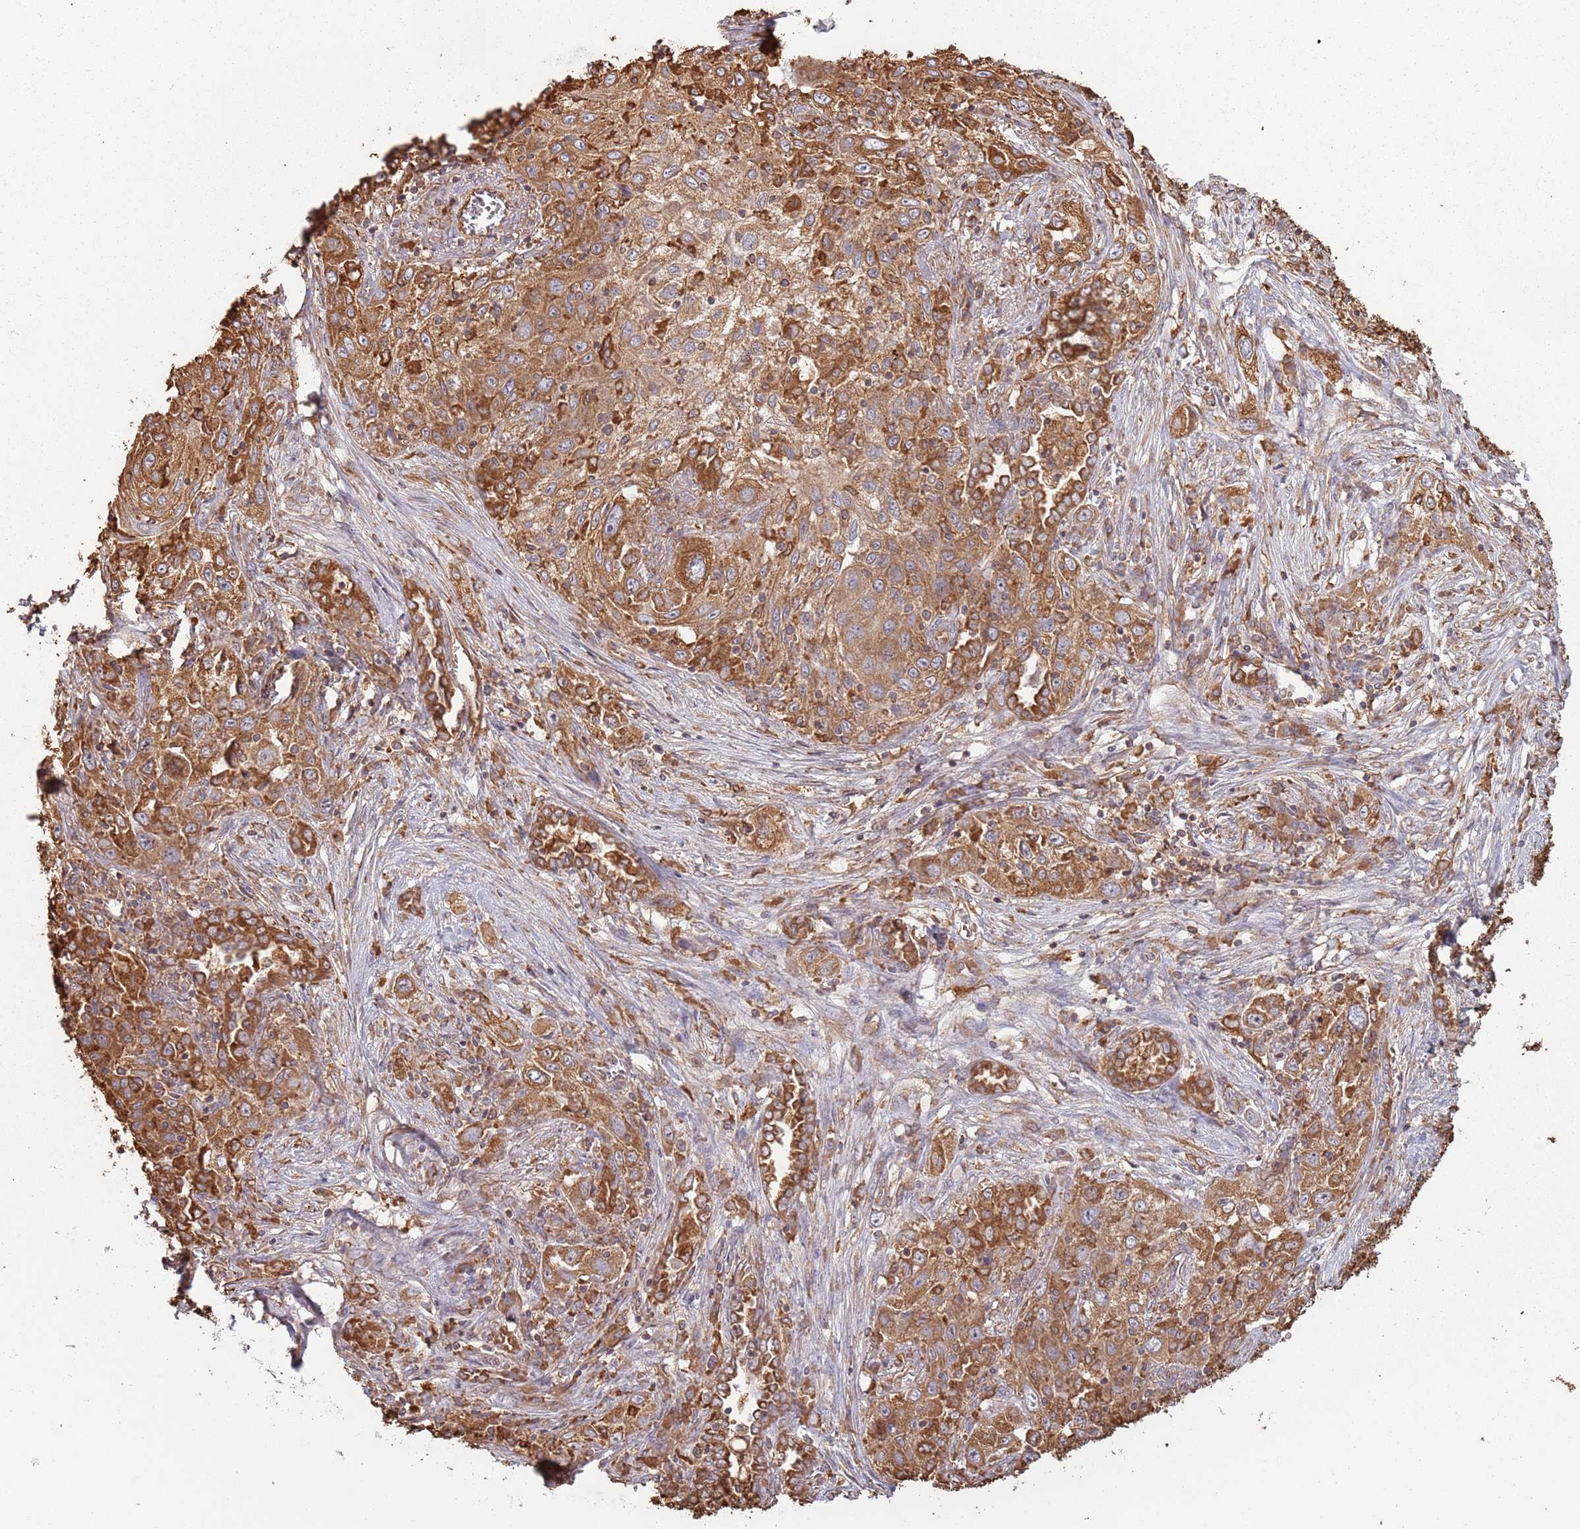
{"staining": {"intensity": "moderate", "quantity": ">75%", "location": "cytoplasmic/membranous"}, "tissue": "lung cancer", "cell_type": "Tumor cells", "image_type": "cancer", "snomed": [{"axis": "morphology", "description": "Squamous cell carcinoma, NOS"}, {"axis": "topography", "description": "Lung"}], "caption": "Immunohistochemical staining of human squamous cell carcinoma (lung) demonstrates medium levels of moderate cytoplasmic/membranous positivity in approximately >75% of tumor cells.", "gene": "ATOSB", "patient": {"sex": "female", "age": 69}}